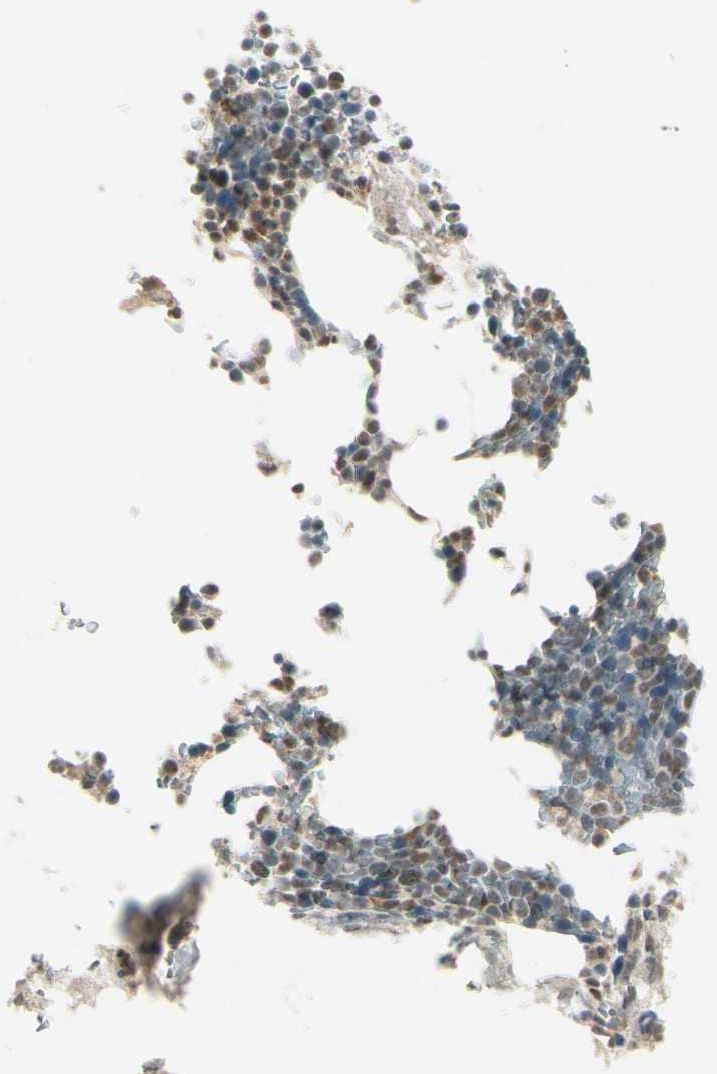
{"staining": {"intensity": "weak", "quantity": "<25%", "location": "nuclear"}, "tissue": "bone marrow", "cell_type": "Hematopoietic cells", "image_type": "normal", "snomed": [{"axis": "morphology", "description": "Normal tissue, NOS"}, {"axis": "topography", "description": "Bone marrow"}], "caption": "DAB (3,3'-diaminobenzidine) immunohistochemical staining of normal bone marrow reveals no significant expression in hematopoietic cells.", "gene": "SGCA", "patient": {"sex": "male"}}